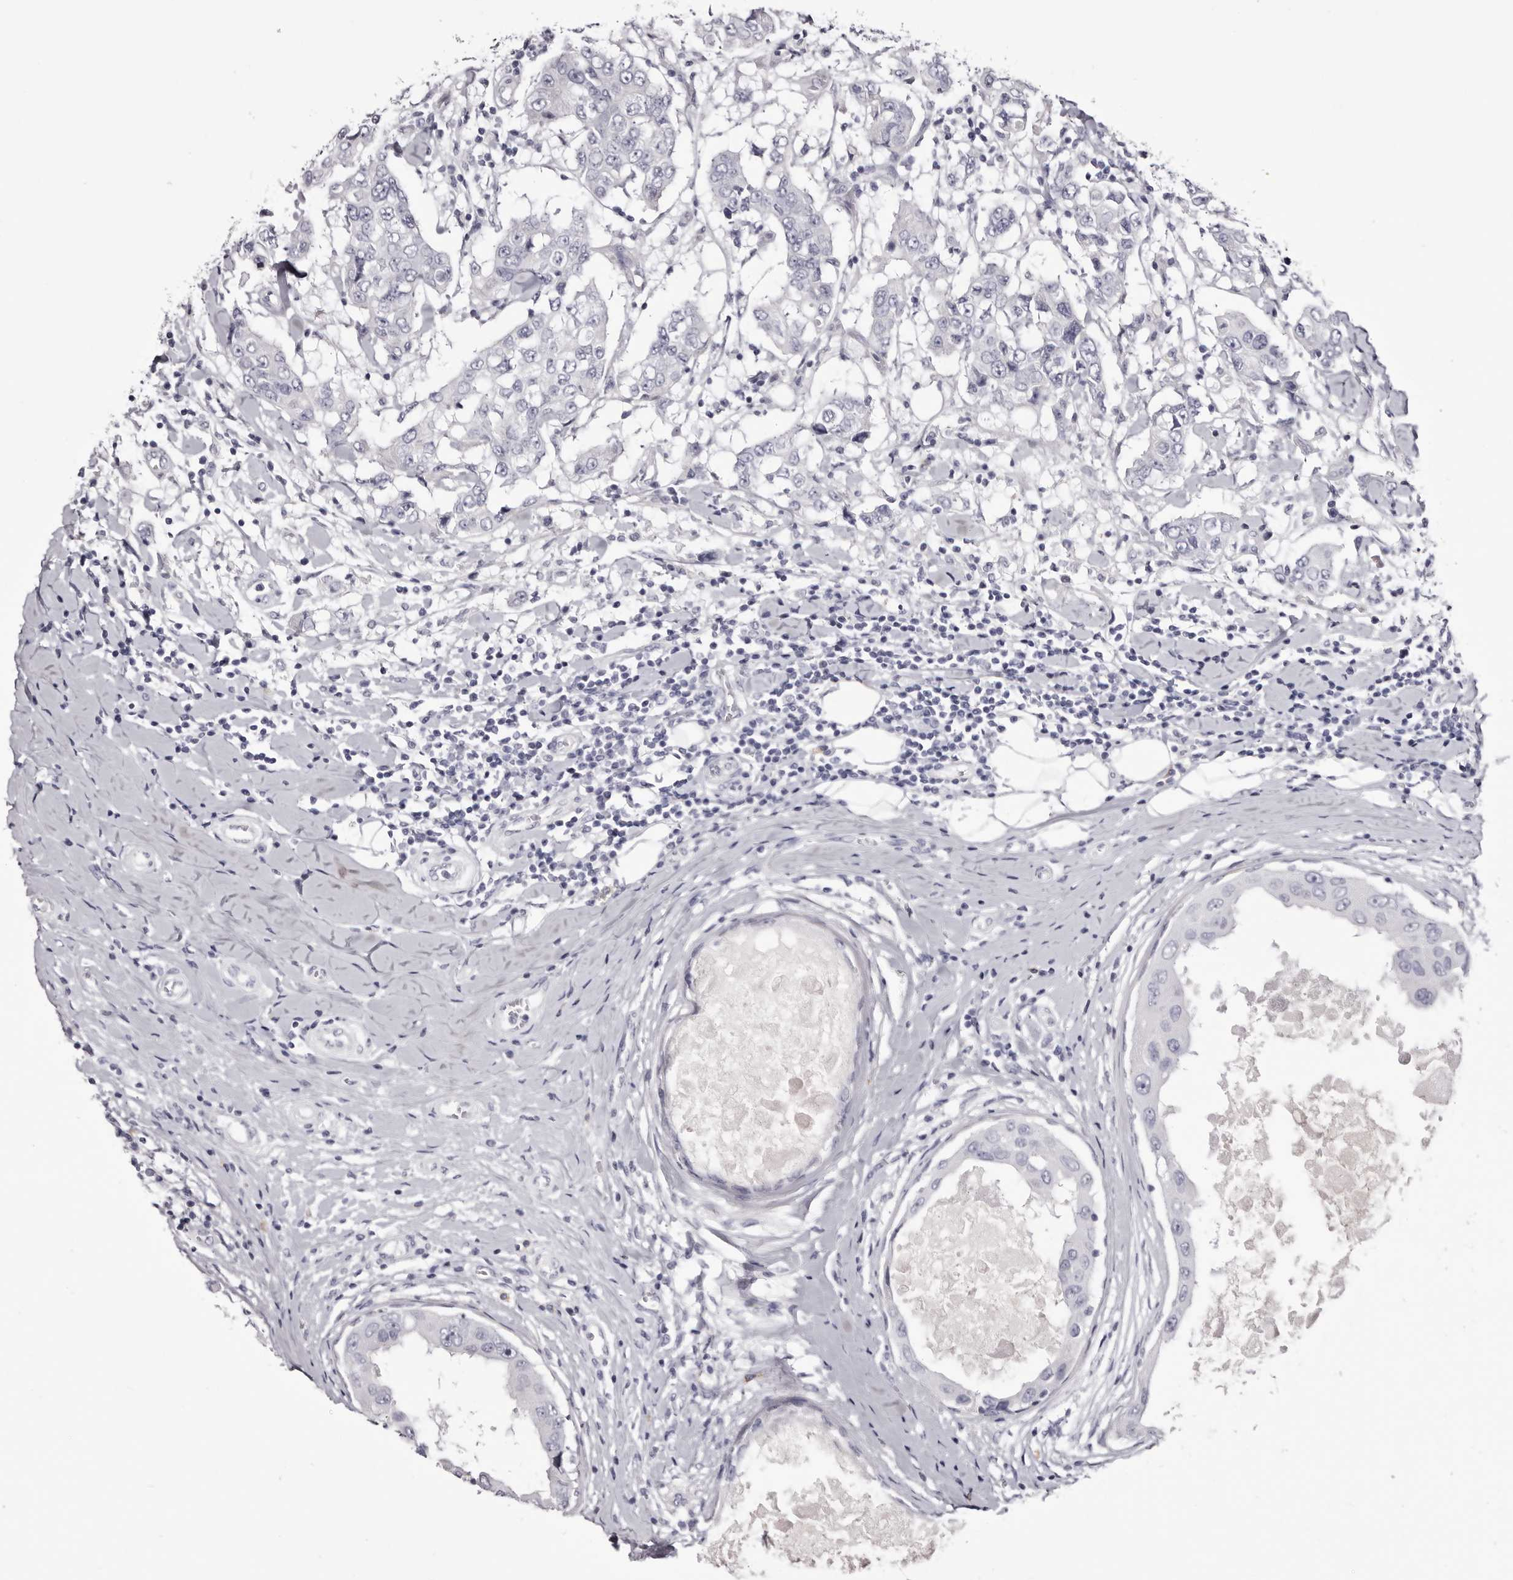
{"staining": {"intensity": "negative", "quantity": "none", "location": "none"}, "tissue": "breast cancer", "cell_type": "Tumor cells", "image_type": "cancer", "snomed": [{"axis": "morphology", "description": "Duct carcinoma"}, {"axis": "topography", "description": "Breast"}], "caption": "Immunohistochemical staining of intraductal carcinoma (breast) exhibits no significant expression in tumor cells. (DAB (3,3'-diaminobenzidine) IHC visualized using brightfield microscopy, high magnification).", "gene": "CA6", "patient": {"sex": "female", "age": 27}}